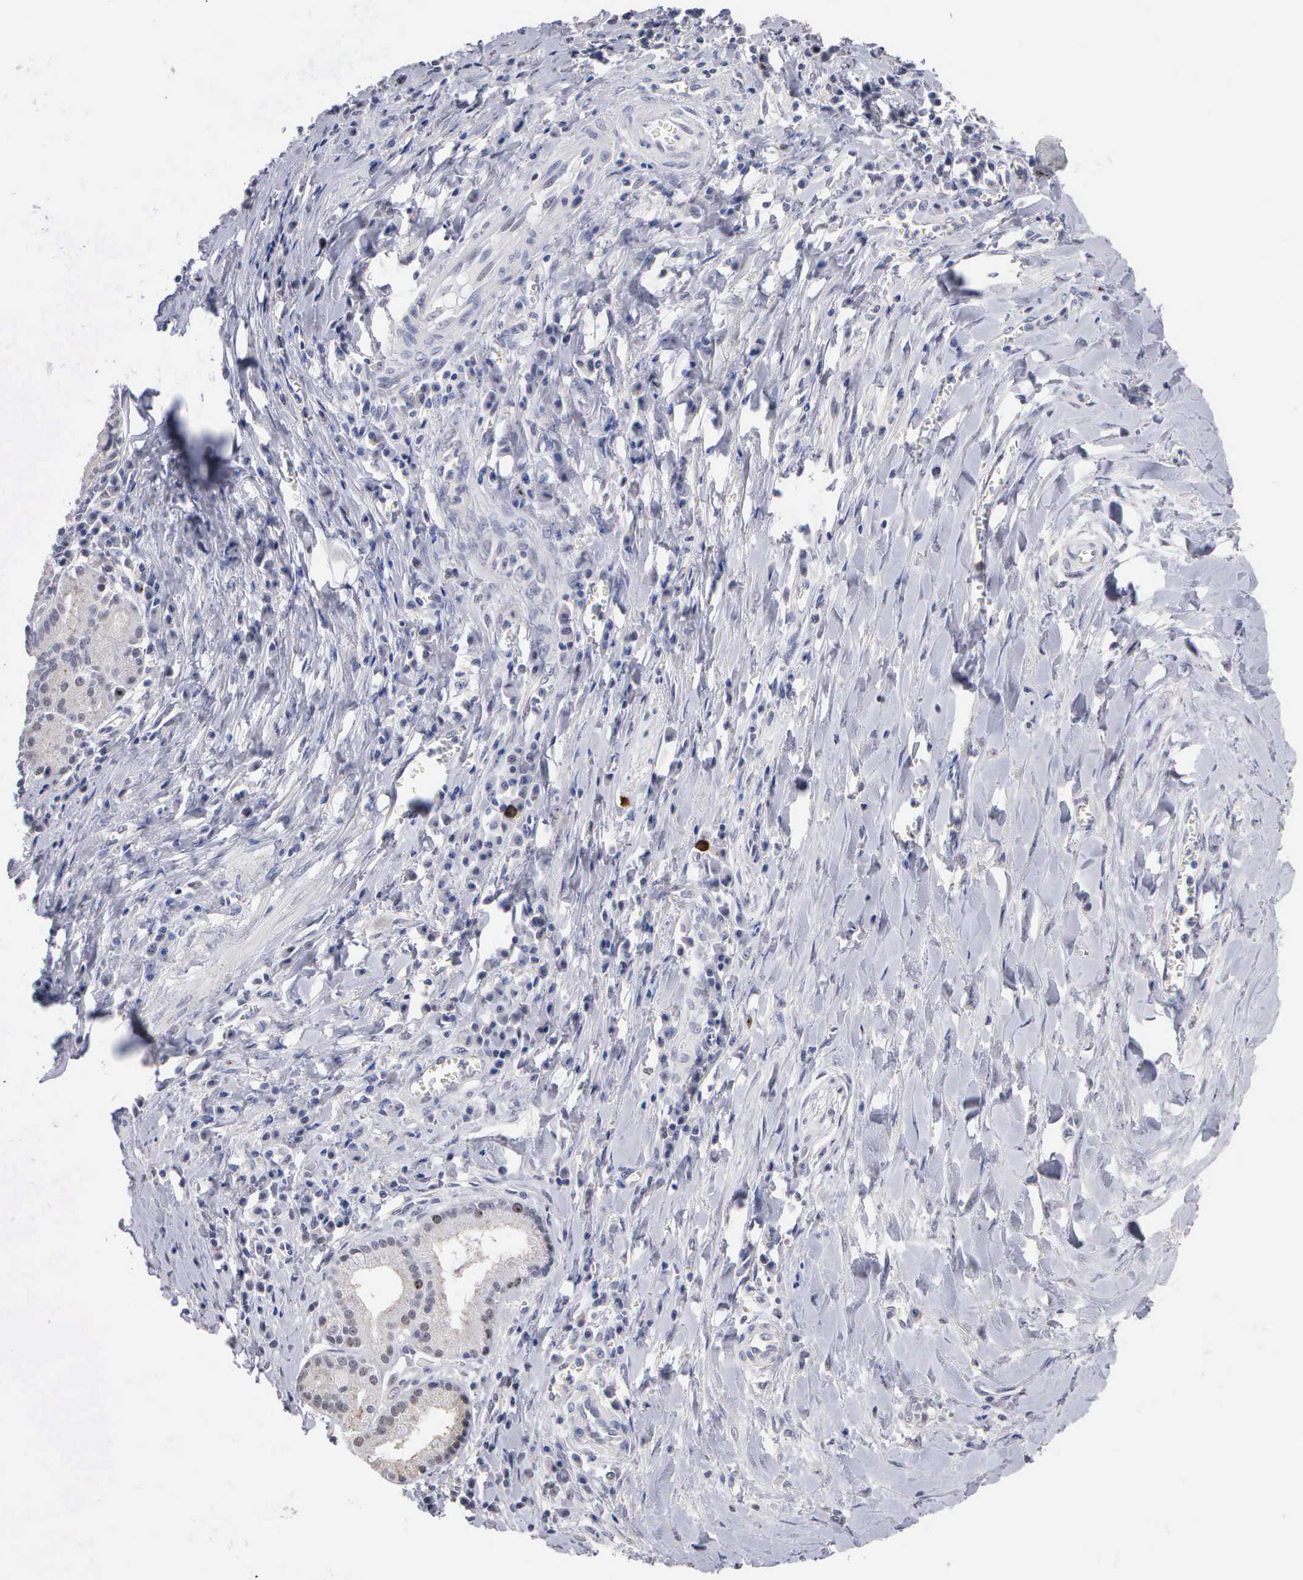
{"staining": {"intensity": "negative", "quantity": "none", "location": "none"}, "tissue": "pancreatic cancer", "cell_type": "Tumor cells", "image_type": "cancer", "snomed": [{"axis": "morphology", "description": "Adenocarcinoma, NOS"}, {"axis": "topography", "description": "Pancreas"}], "caption": "Immunohistochemistry (IHC) of human pancreatic adenocarcinoma reveals no staining in tumor cells. (DAB (3,3'-diaminobenzidine) immunohistochemistry (IHC), high magnification).", "gene": "KDM6A", "patient": {"sex": "male", "age": 69}}